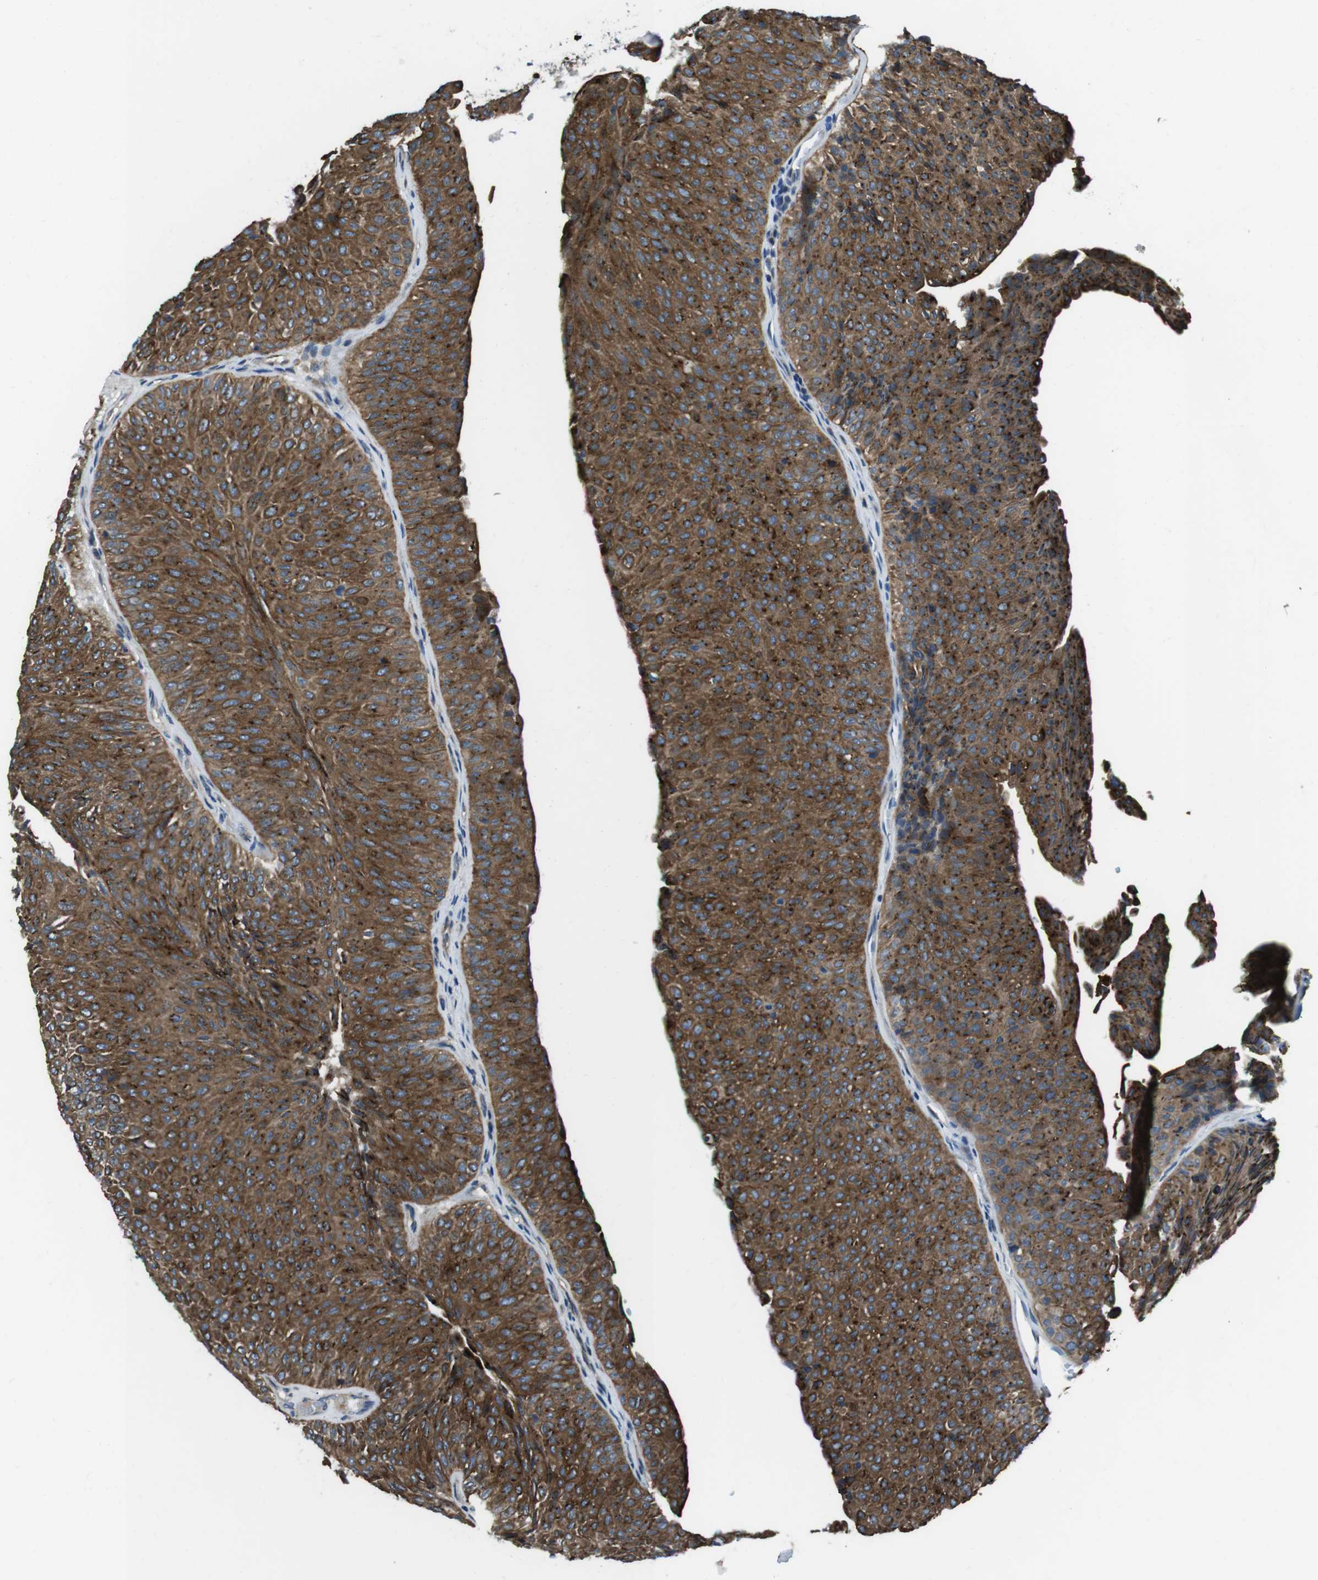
{"staining": {"intensity": "strong", "quantity": ">75%", "location": "cytoplasmic/membranous"}, "tissue": "urothelial cancer", "cell_type": "Tumor cells", "image_type": "cancer", "snomed": [{"axis": "morphology", "description": "Urothelial carcinoma, Low grade"}, {"axis": "topography", "description": "Urinary bladder"}], "caption": "Brown immunohistochemical staining in urothelial cancer exhibits strong cytoplasmic/membranous staining in approximately >75% of tumor cells.", "gene": "FAM174B", "patient": {"sex": "male", "age": 78}}